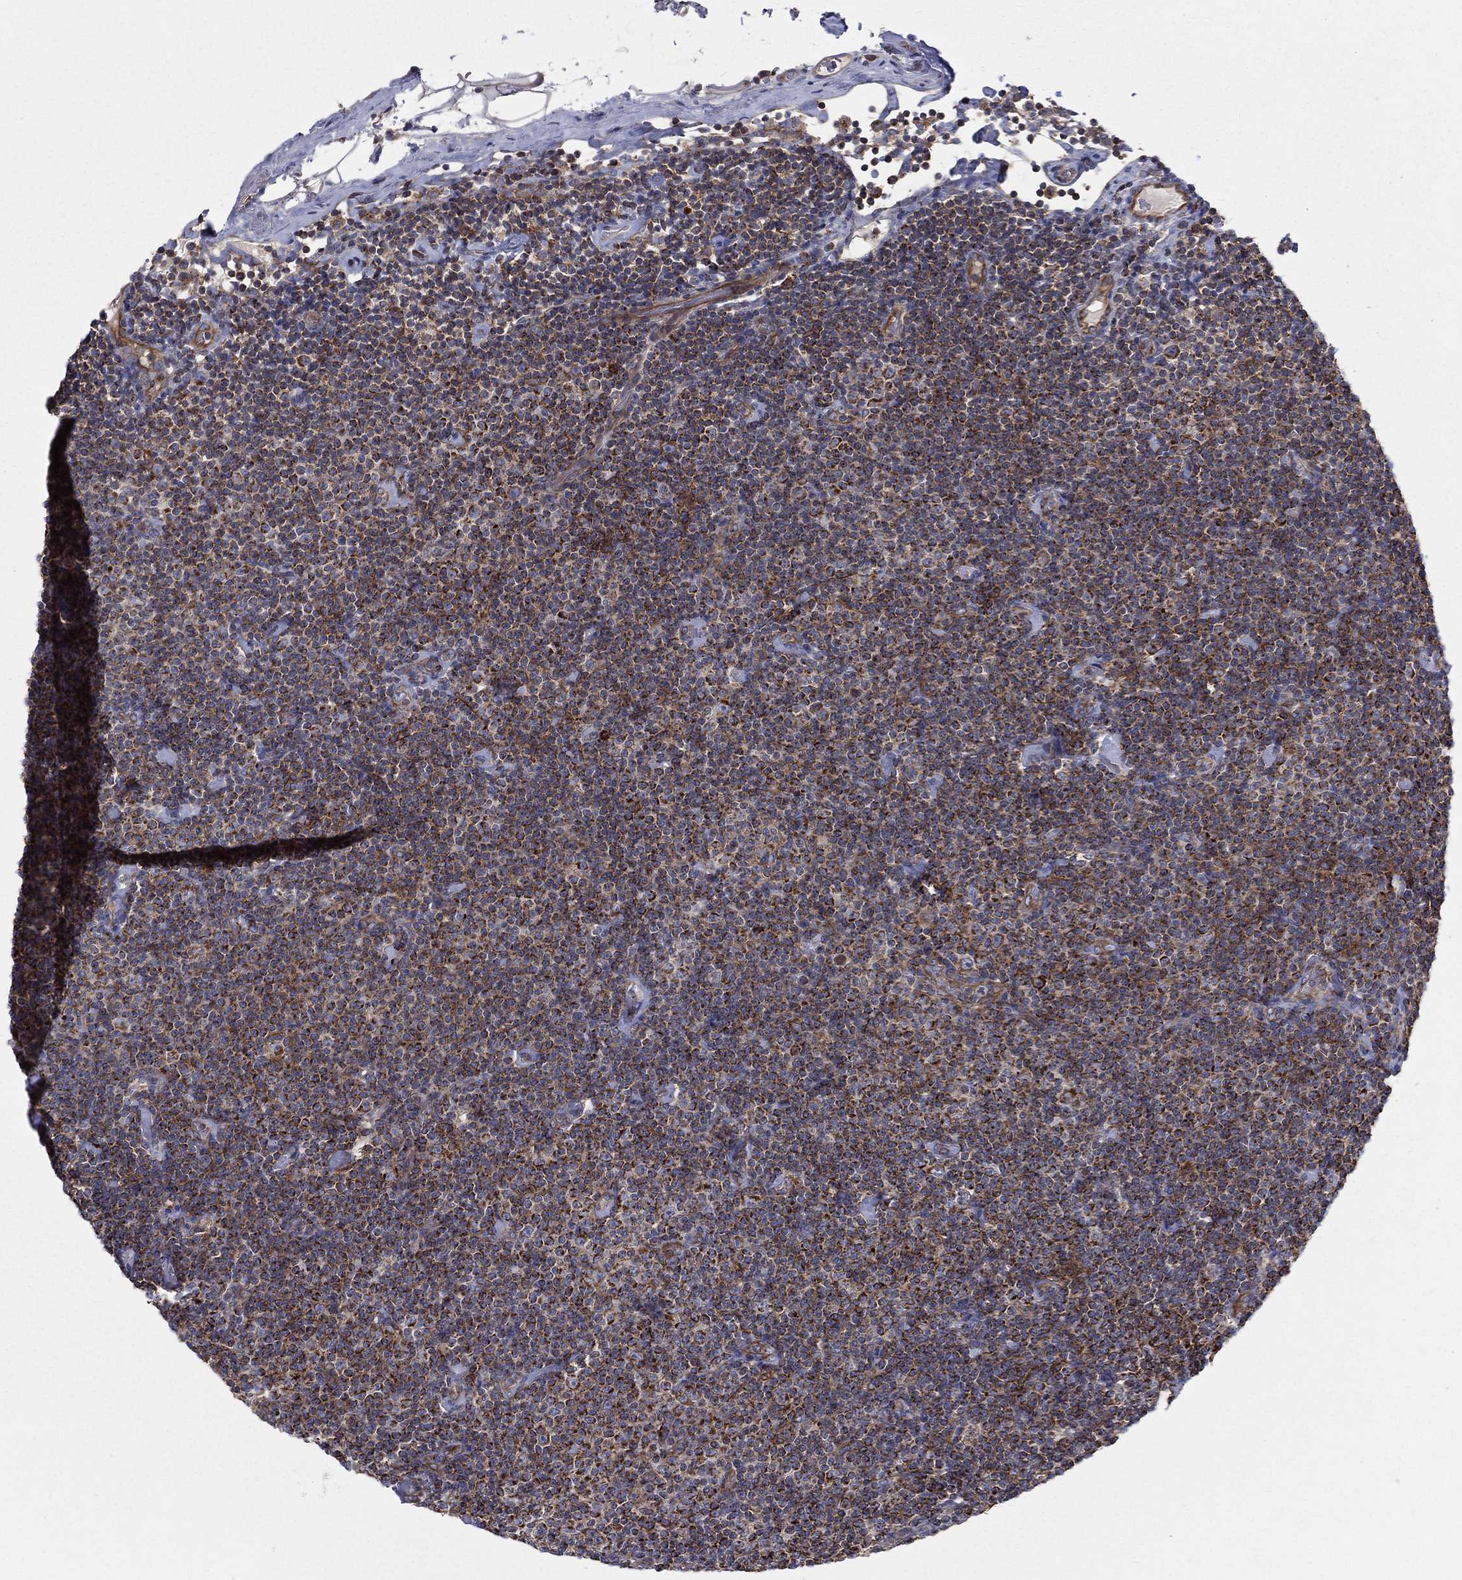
{"staining": {"intensity": "strong", "quantity": "25%-75%", "location": "cytoplasmic/membranous"}, "tissue": "lymphoma", "cell_type": "Tumor cells", "image_type": "cancer", "snomed": [{"axis": "morphology", "description": "Malignant lymphoma, non-Hodgkin's type, Low grade"}, {"axis": "topography", "description": "Lymph node"}], "caption": "High-magnification brightfield microscopy of lymphoma stained with DAB (brown) and counterstained with hematoxylin (blue). tumor cells exhibit strong cytoplasmic/membranous positivity is appreciated in about25%-75% of cells. (DAB IHC with brightfield microscopy, high magnification).", "gene": "MIX23", "patient": {"sex": "male", "age": 81}}